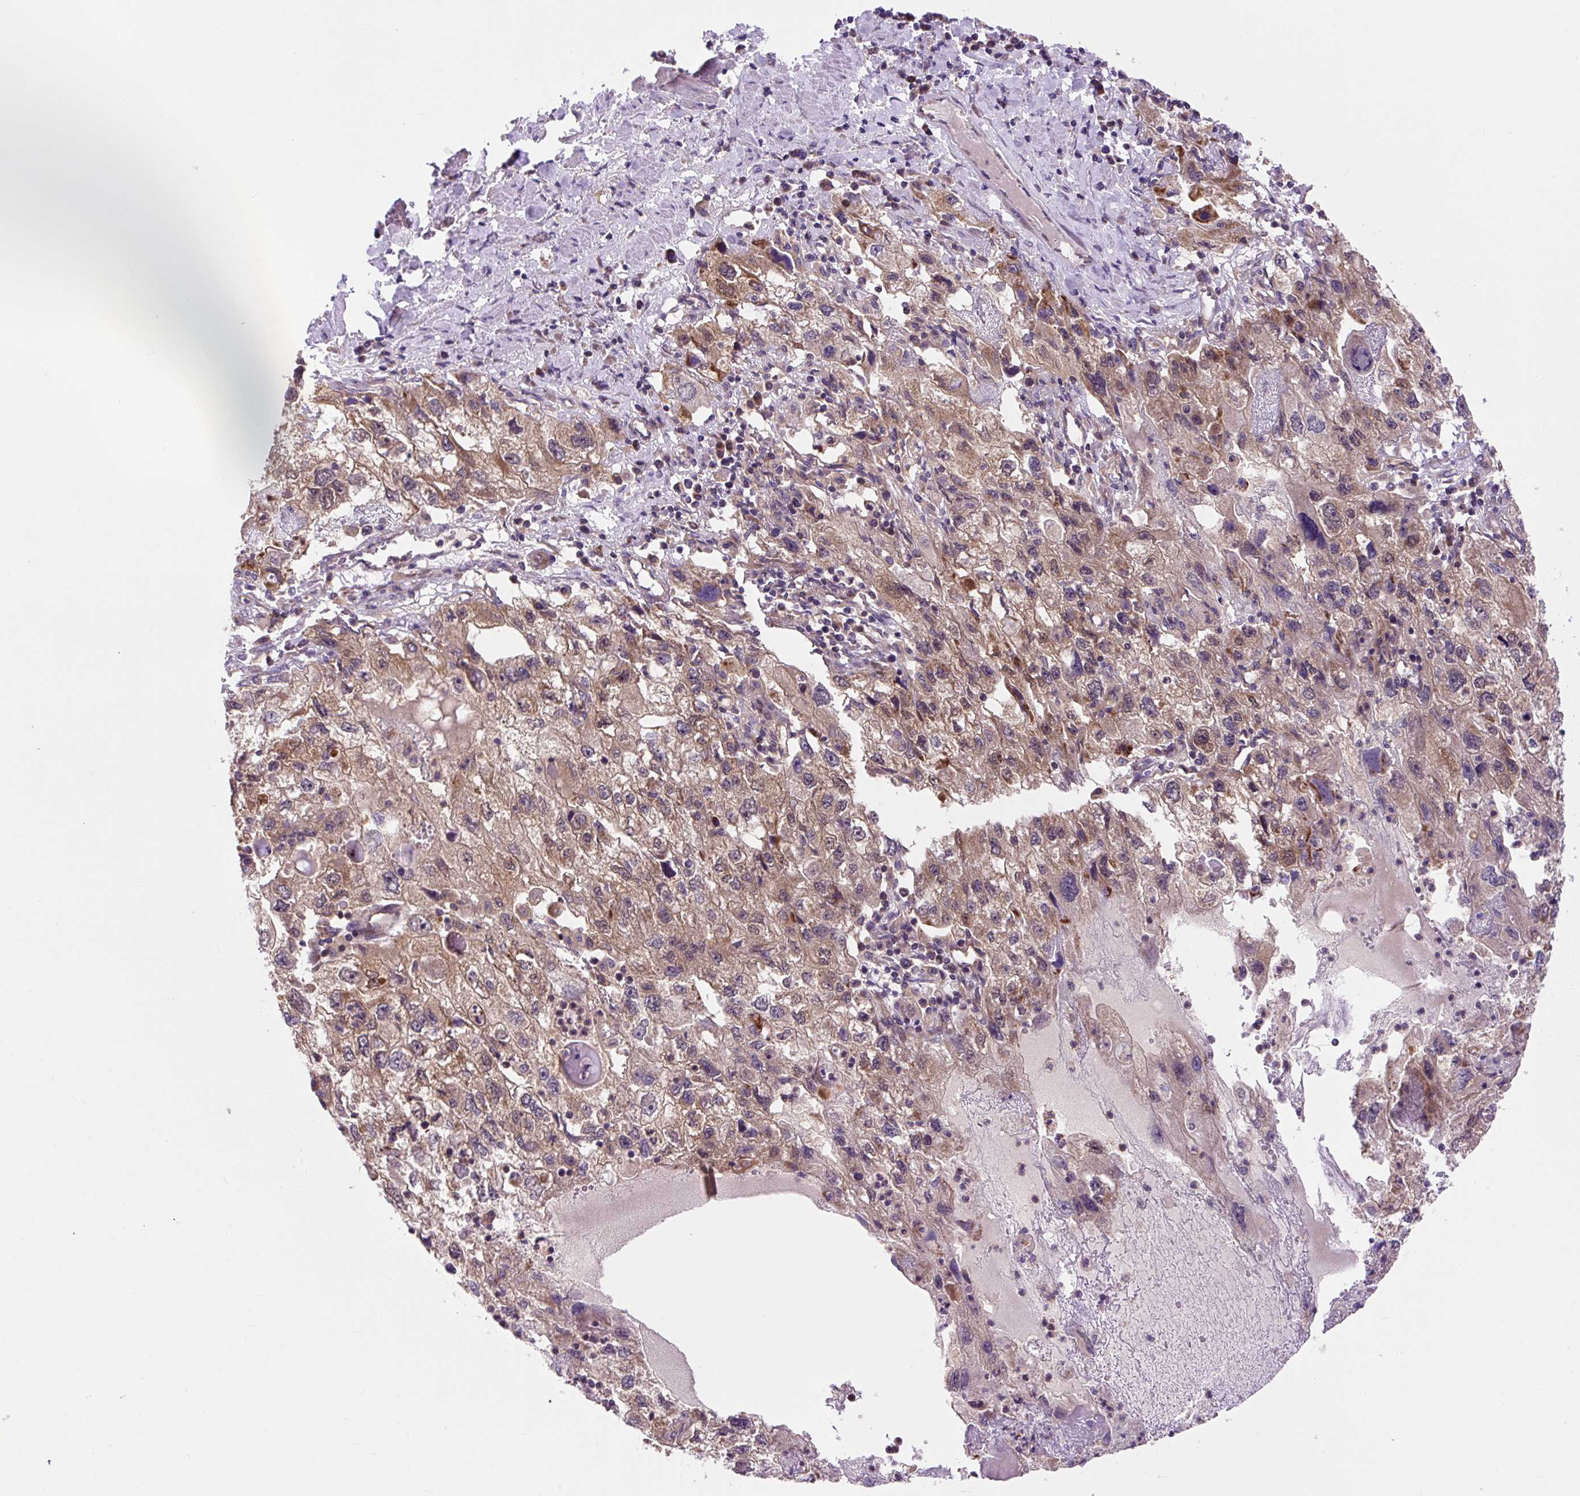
{"staining": {"intensity": "weak", "quantity": "25%-75%", "location": "cytoplasmic/membranous"}, "tissue": "endometrial cancer", "cell_type": "Tumor cells", "image_type": "cancer", "snomed": [{"axis": "morphology", "description": "Adenocarcinoma, NOS"}, {"axis": "topography", "description": "Endometrium"}], "caption": "The image exhibits a brown stain indicating the presence of a protein in the cytoplasmic/membranous of tumor cells in adenocarcinoma (endometrial).", "gene": "TRIAP1", "patient": {"sex": "female", "age": 49}}